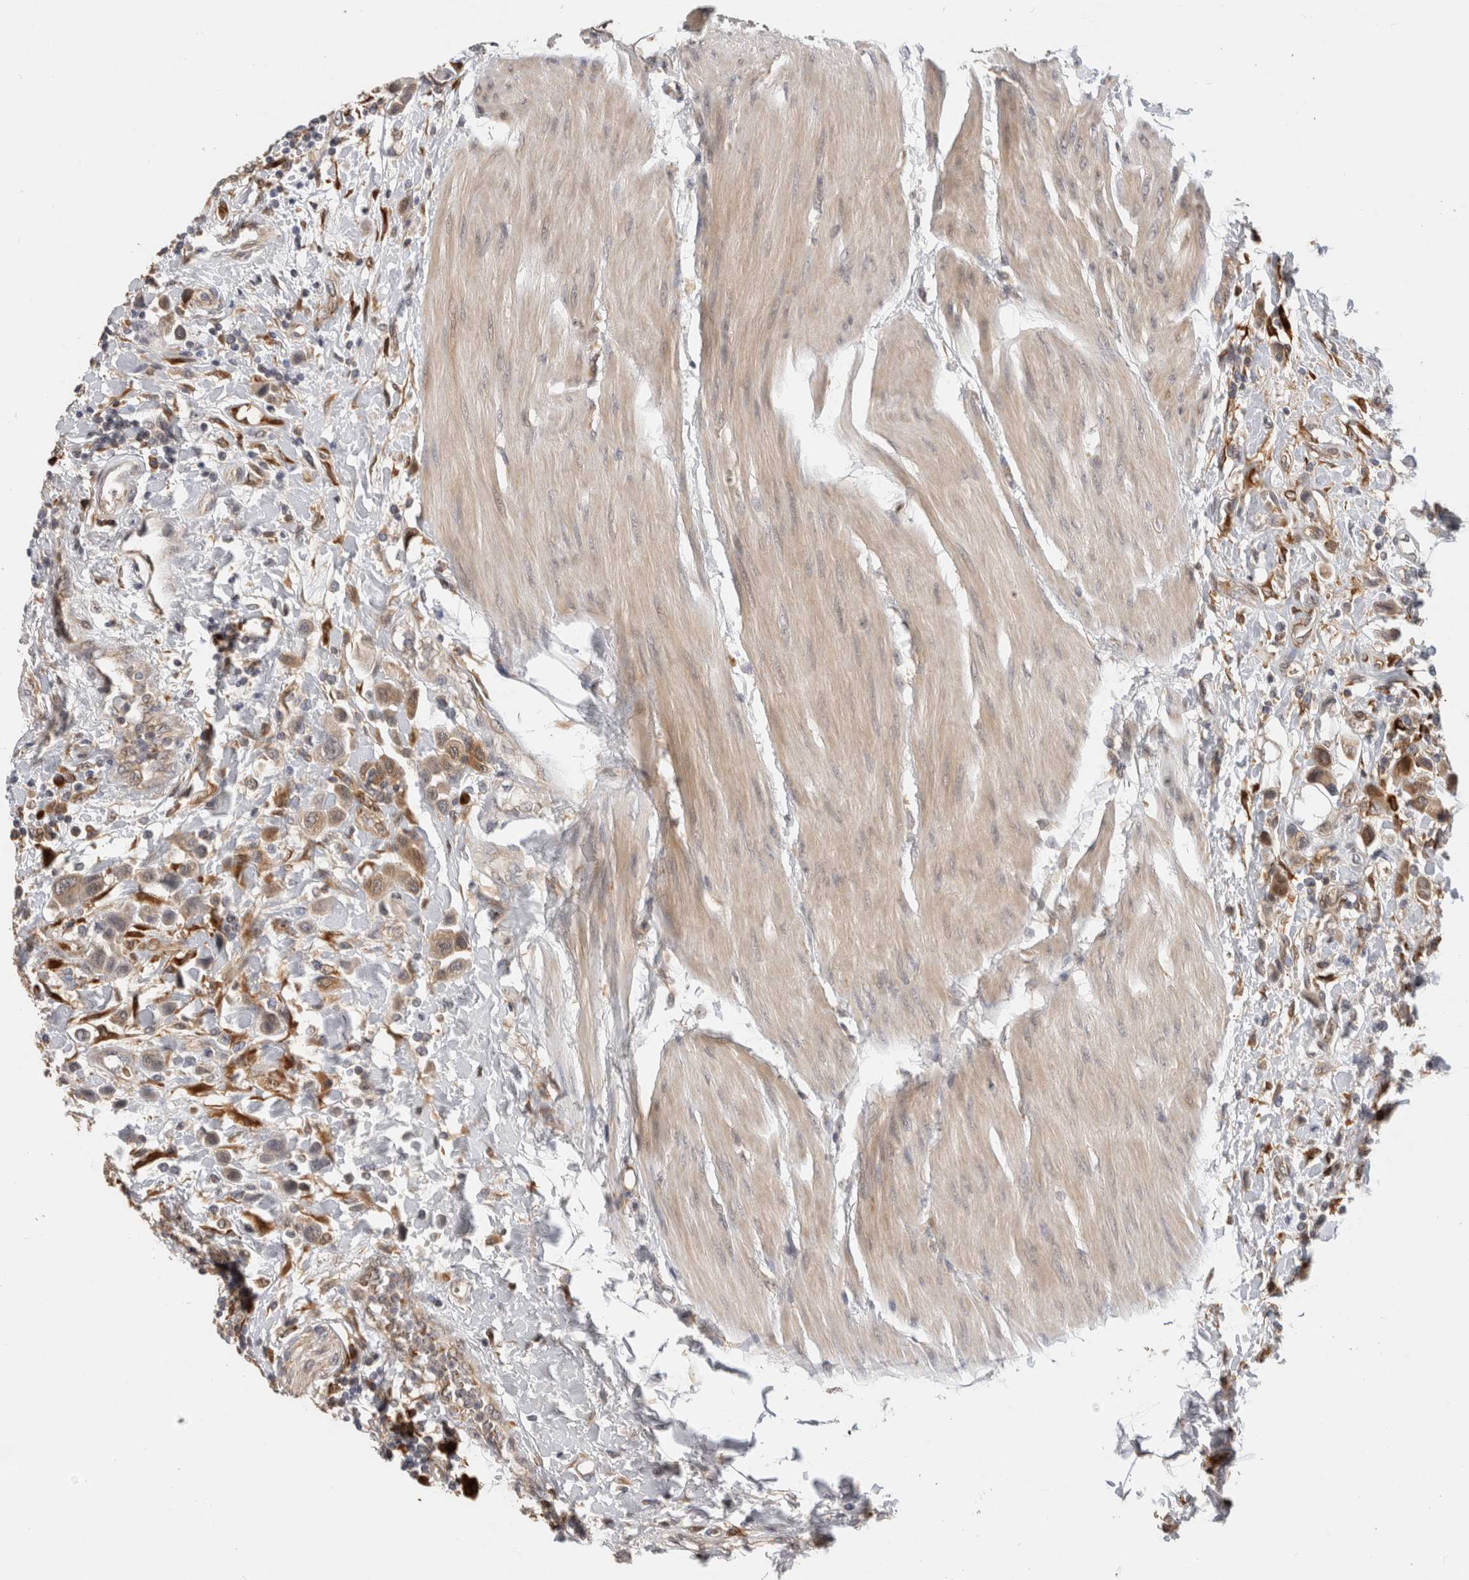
{"staining": {"intensity": "moderate", "quantity": ">75%", "location": "cytoplasmic/membranous"}, "tissue": "urothelial cancer", "cell_type": "Tumor cells", "image_type": "cancer", "snomed": [{"axis": "morphology", "description": "Urothelial carcinoma, High grade"}, {"axis": "topography", "description": "Urinary bladder"}], "caption": "Approximately >75% of tumor cells in urothelial cancer reveal moderate cytoplasmic/membranous protein expression as visualized by brown immunohistochemical staining.", "gene": "APOL2", "patient": {"sex": "male", "age": 50}}